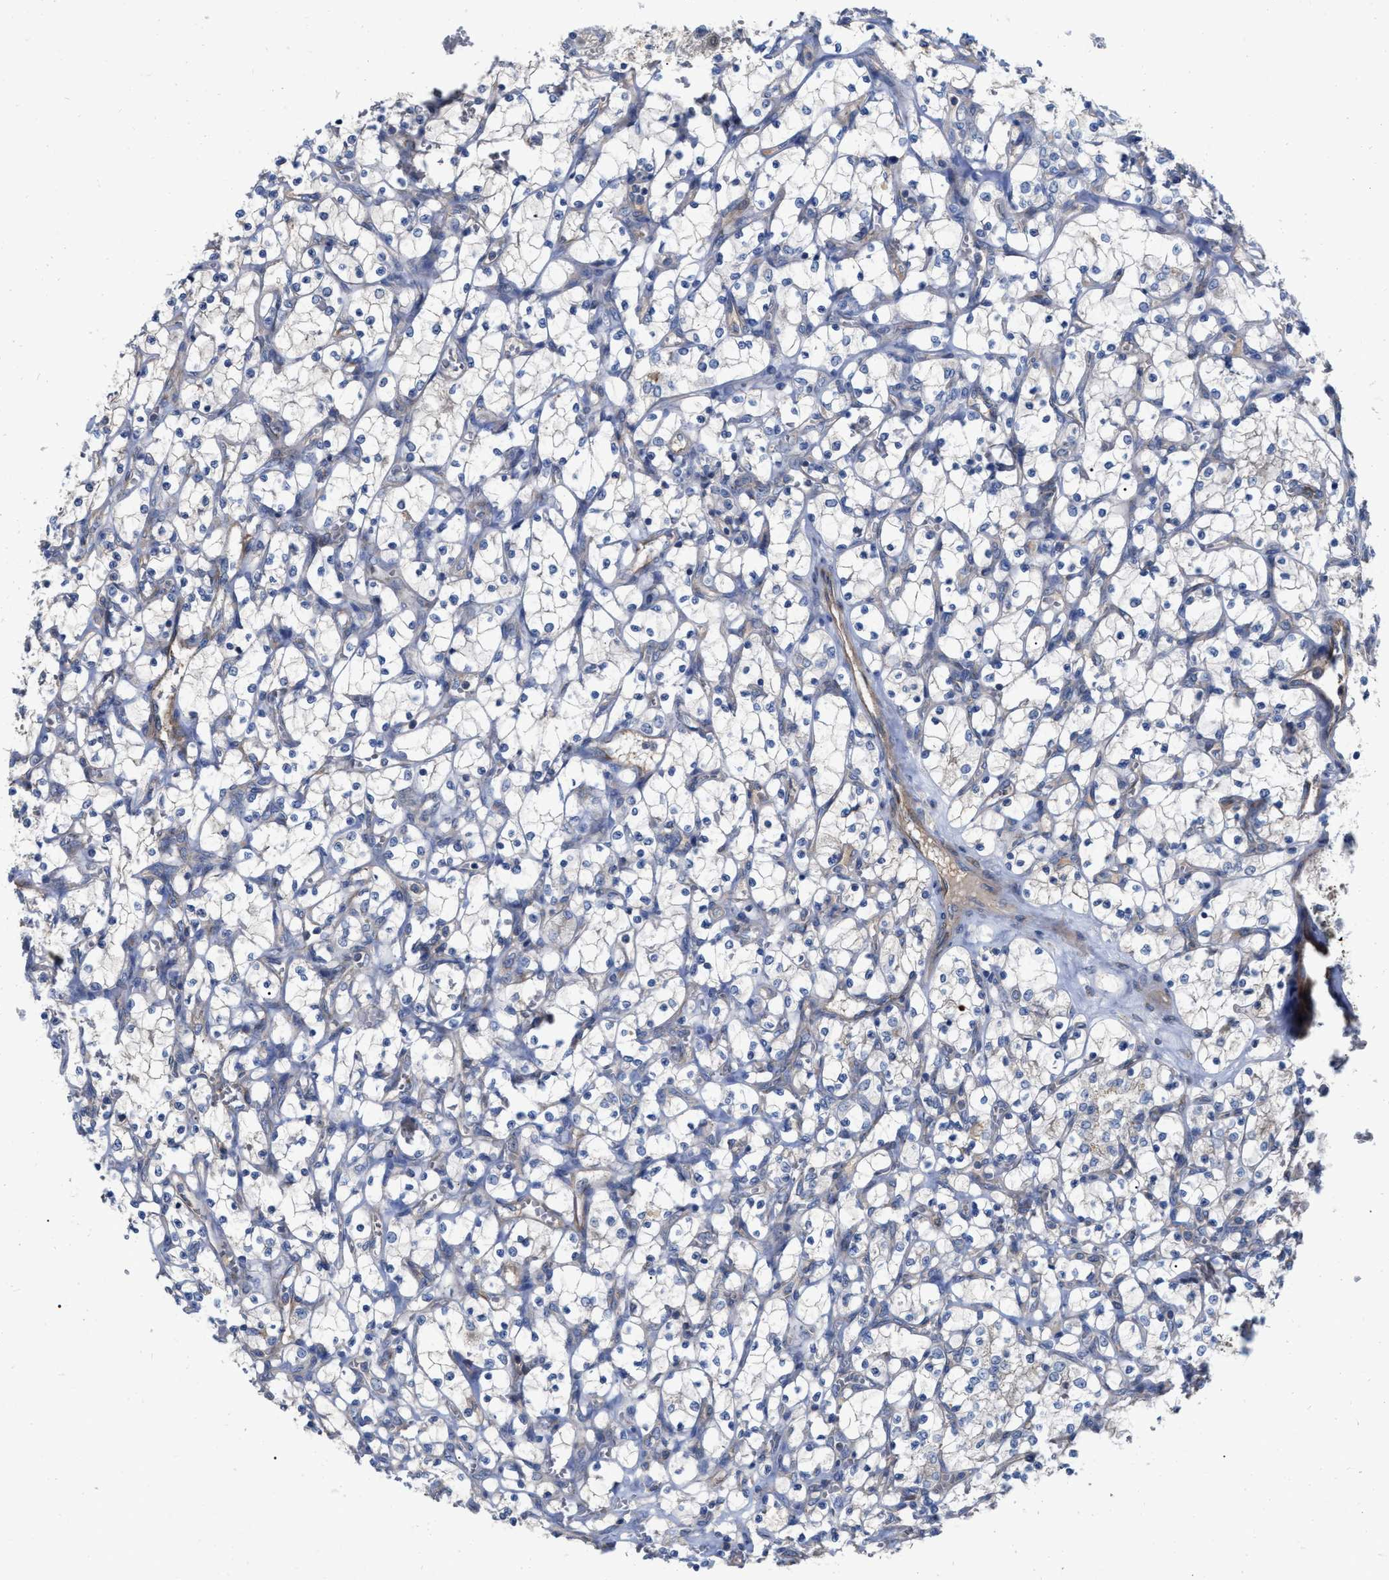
{"staining": {"intensity": "negative", "quantity": "none", "location": "none"}, "tissue": "renal cancer", "cell_type": "Tumor cells", "image_type": "cancer", "snomed": [{"axis": "morphology", "description": "Adenocarcinoma, NOS"}, {"axis": "topography", "description": "Kidney"}], "caption": "This histopathology image is of renal cancer (adenocarcinoma) stained with immunohistochemistry to label a protein in brown with the nuclei are counter-stained blue. There is no staining in tumor cells. The staining is performed using DAB brown chromogen with nuclei counter-stained in using hematoxylin.", "gene": "RABEP1", "patient": {"sex": "female", "age": 69}}